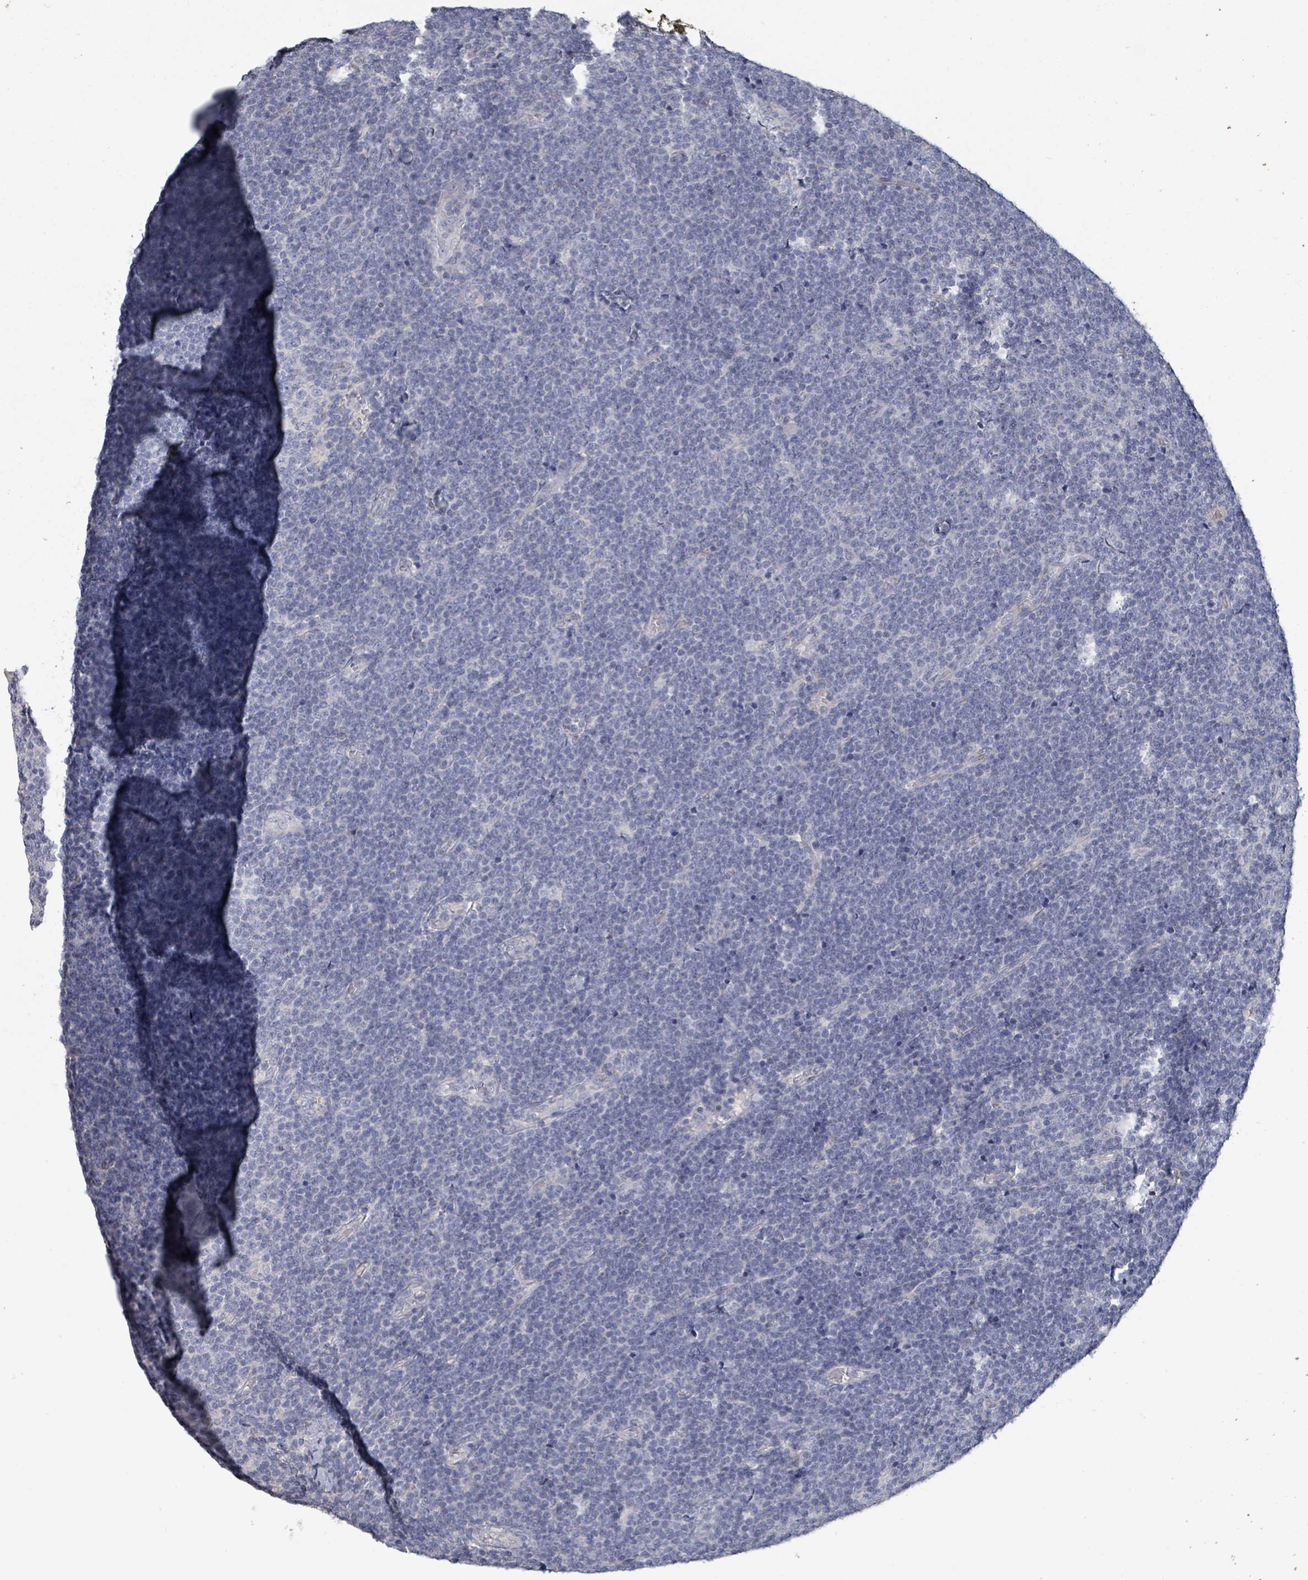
{"staining": {"intensity": "negative", "quantity": "none", "location": "none"}, "tissue": "lymphoma", "cell_type": "Tumor cells", "image_type": "cancer", "snomed": [{"axis": "morphology", "description": "Malignant lymphoma, non-Hodgkin's type, Low grade"}, {"axis": "topography", "description": "Lymph node"}], "caption": "Low-grade malignant lymphoma, non-Hodgkin's type stained for a protein using IHC displays no staining tumor cells.", "gene": "PLAUR", "patient": {"sex": "male", "age": 48}}